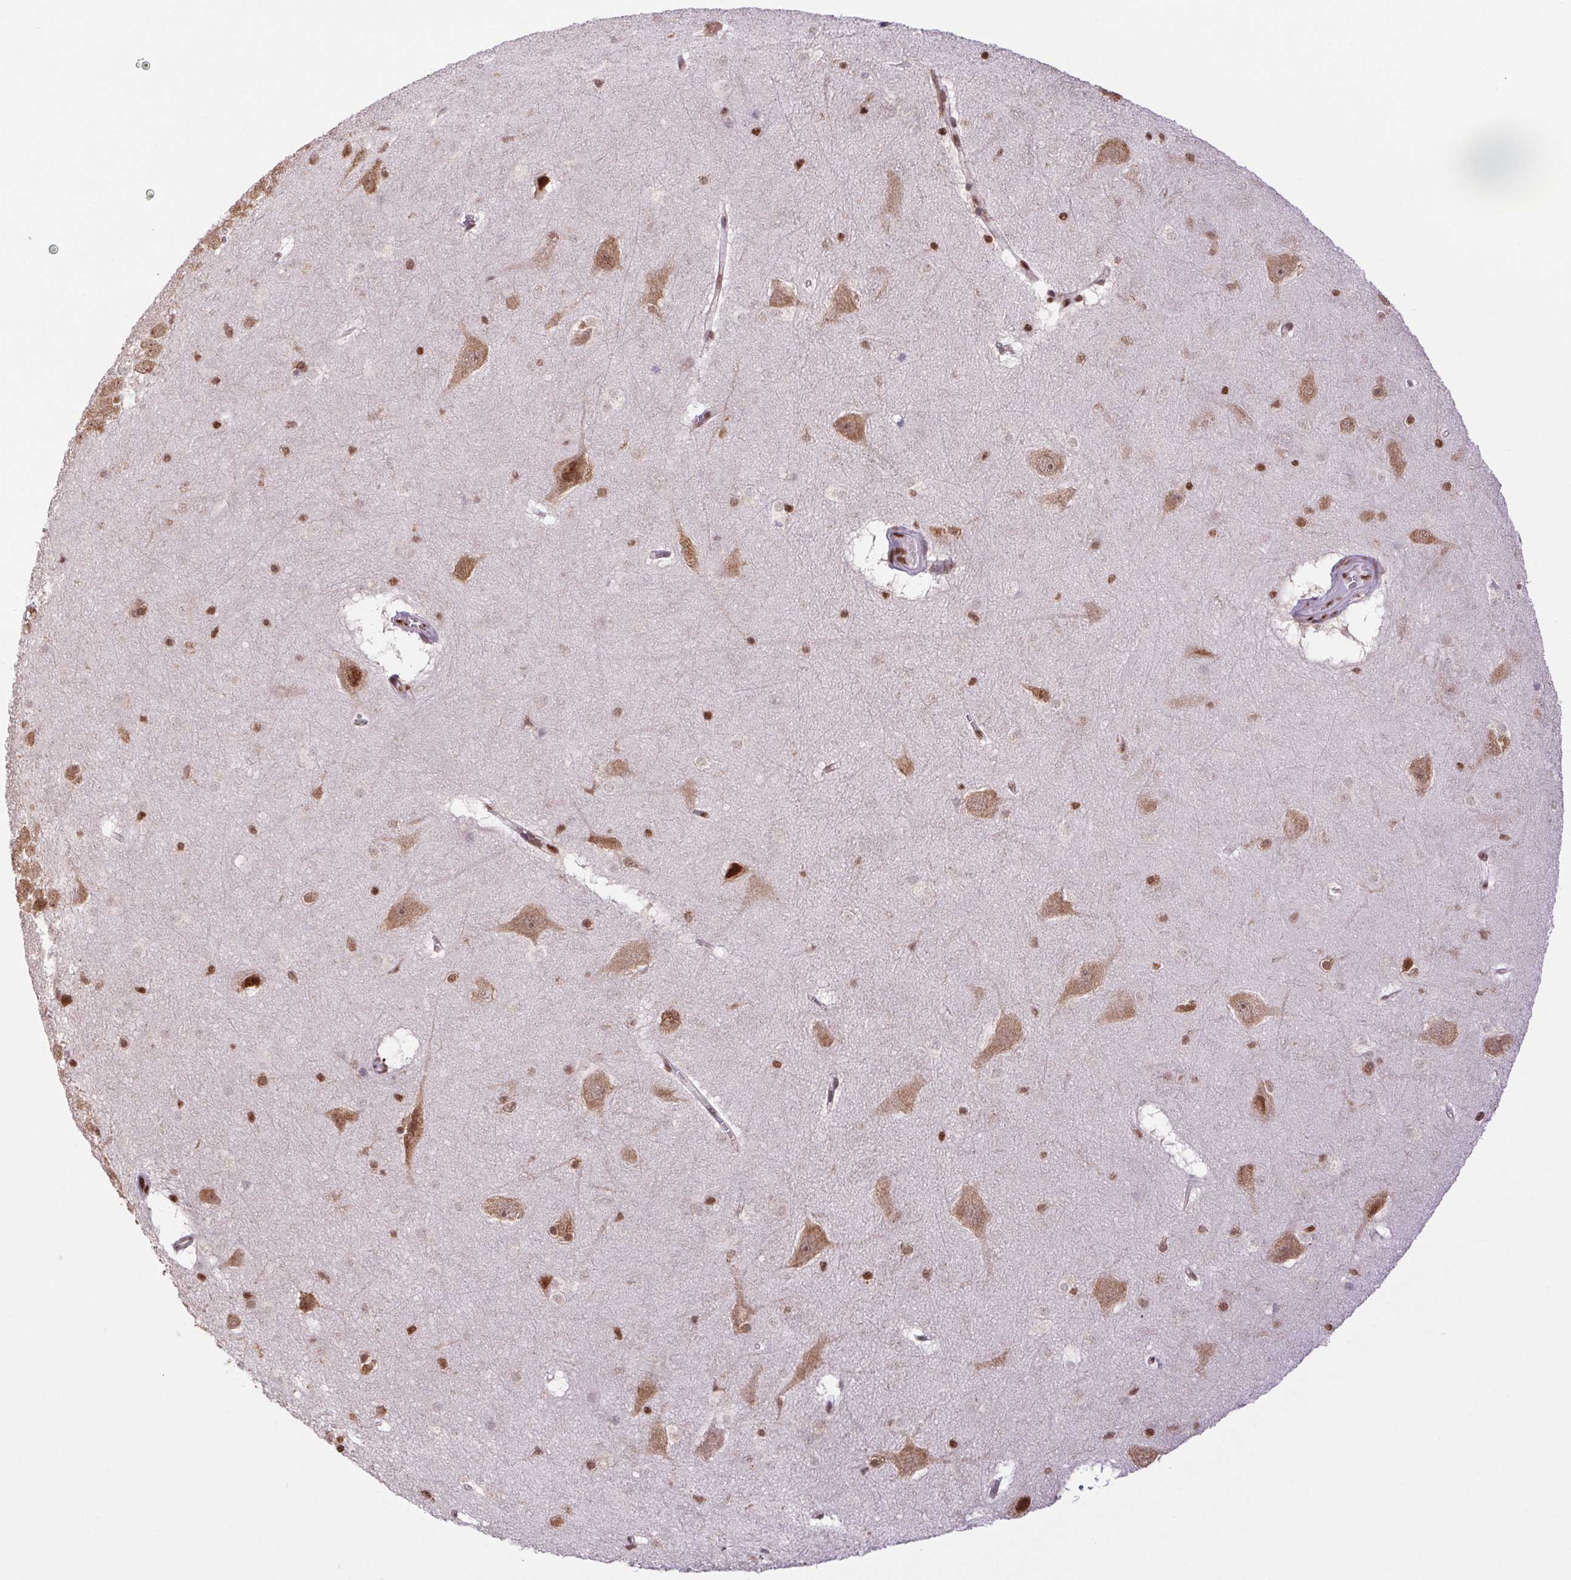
{"staining": {"intensity": "moderate", "quantity": ">75%", "location": "nuclear"}, "tissue": "hippocampus", "cell_type": "Glial cells", "image_type": "normal", "snomed": [{"axis": "morphology", "description": "Normal tissue, NOS"}, {"axis": "topography", "description": "Hippocampus"}], "caption": "Hippocampus stained for a protein reveals moderate nuclear positivity in glial cells. (brown staining indicates protein expression, while blue staining denotes nuclei).", "gene": "ZNF207", "patient": {"sex": "male", "age": 45}}